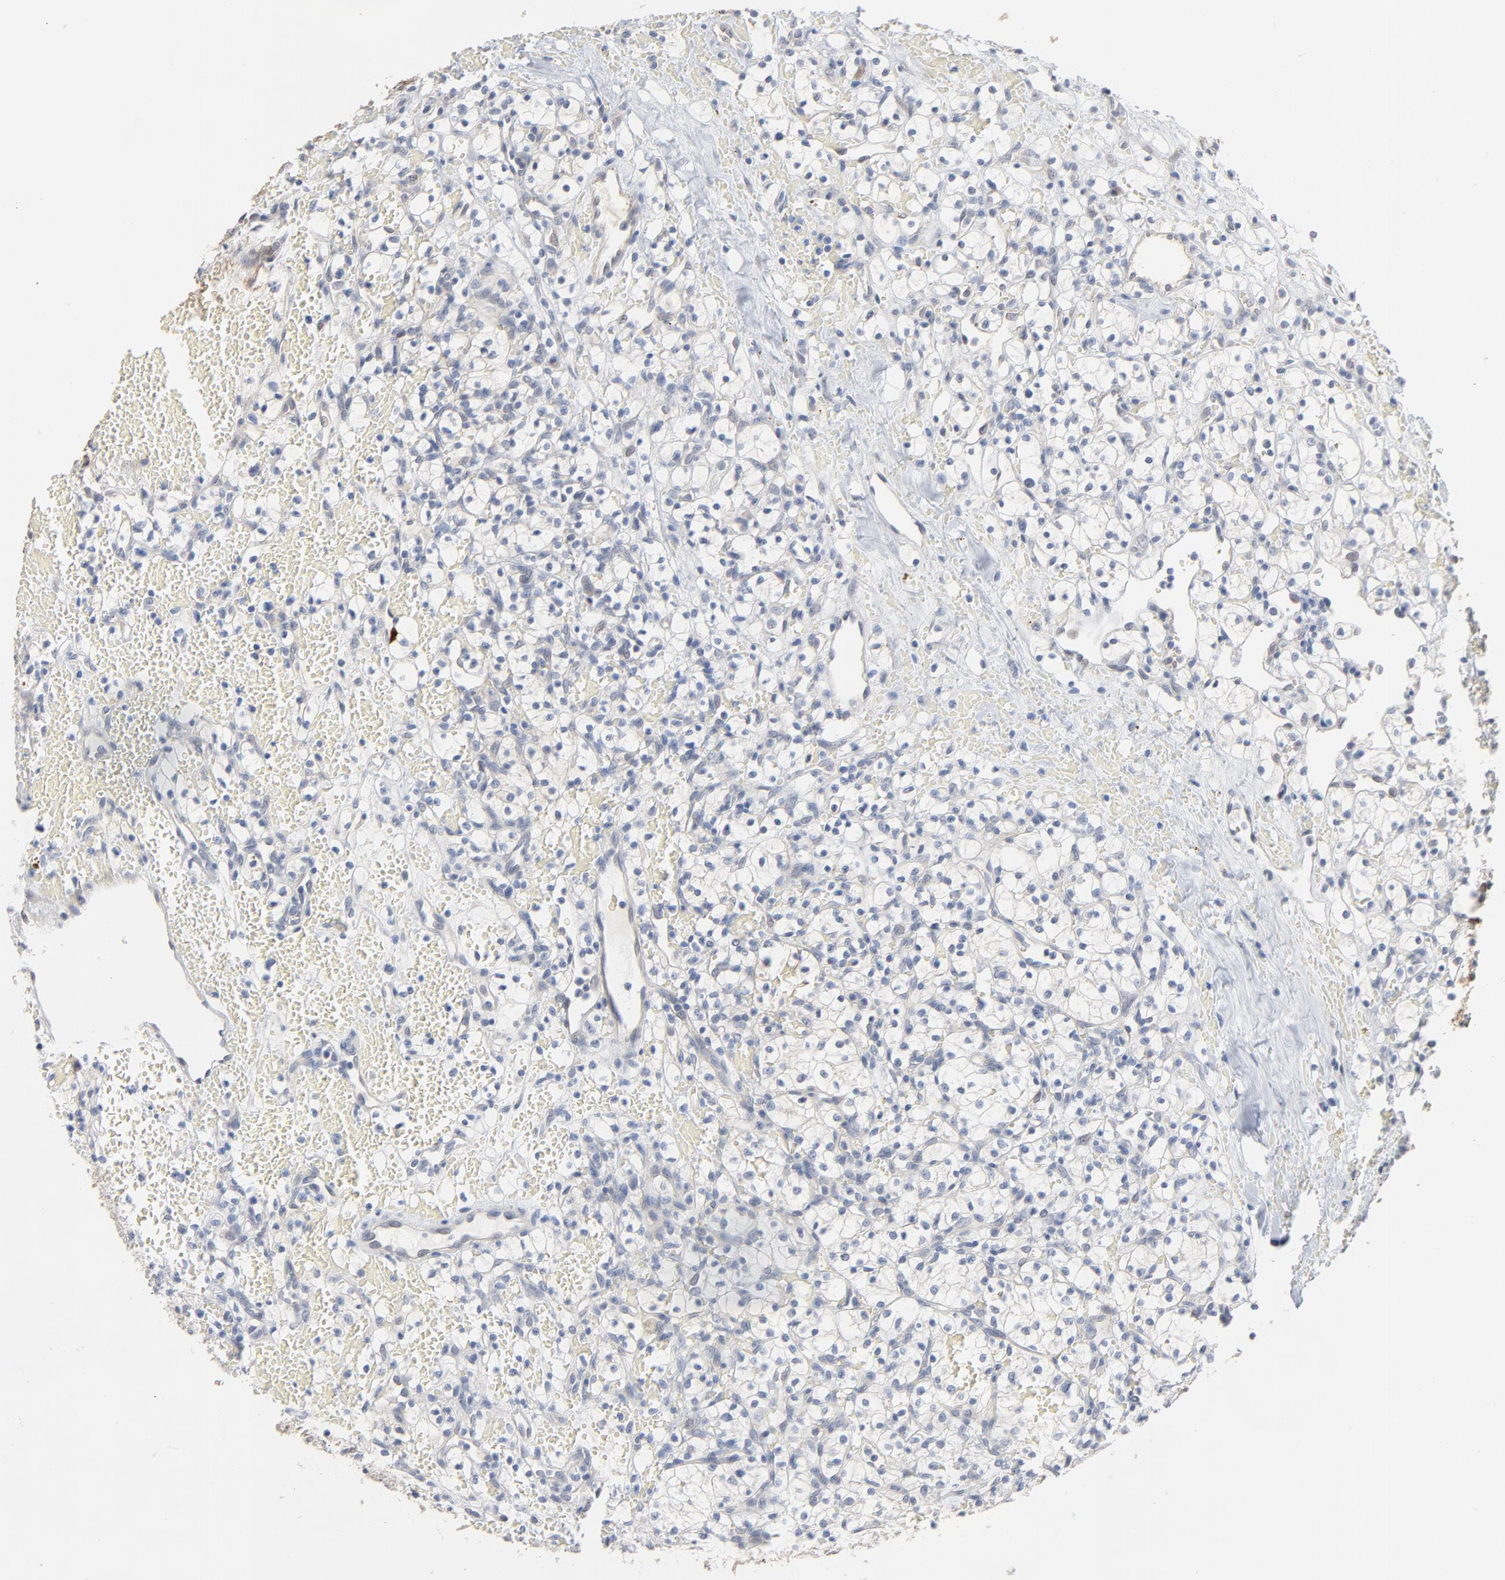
{"staining": {"intensity": "negative", "quantity": "none", "location": "none"}, "tissue": "renal cancer", "cell_type": "Tumor cells", "image_type": "cancer", "snomed": [{"axis": "morphology", "description": "Adenocarcinoma, NOS"}, {"axis": "topography", "description": "Kidney"}], "caption": "Immunohistochemistry of human renal cancer (adenocarcinoma) exhibits no positivity in tumor cells.", "gene": "EPCAM", "patient": {"sex": "female", "age": 60}}